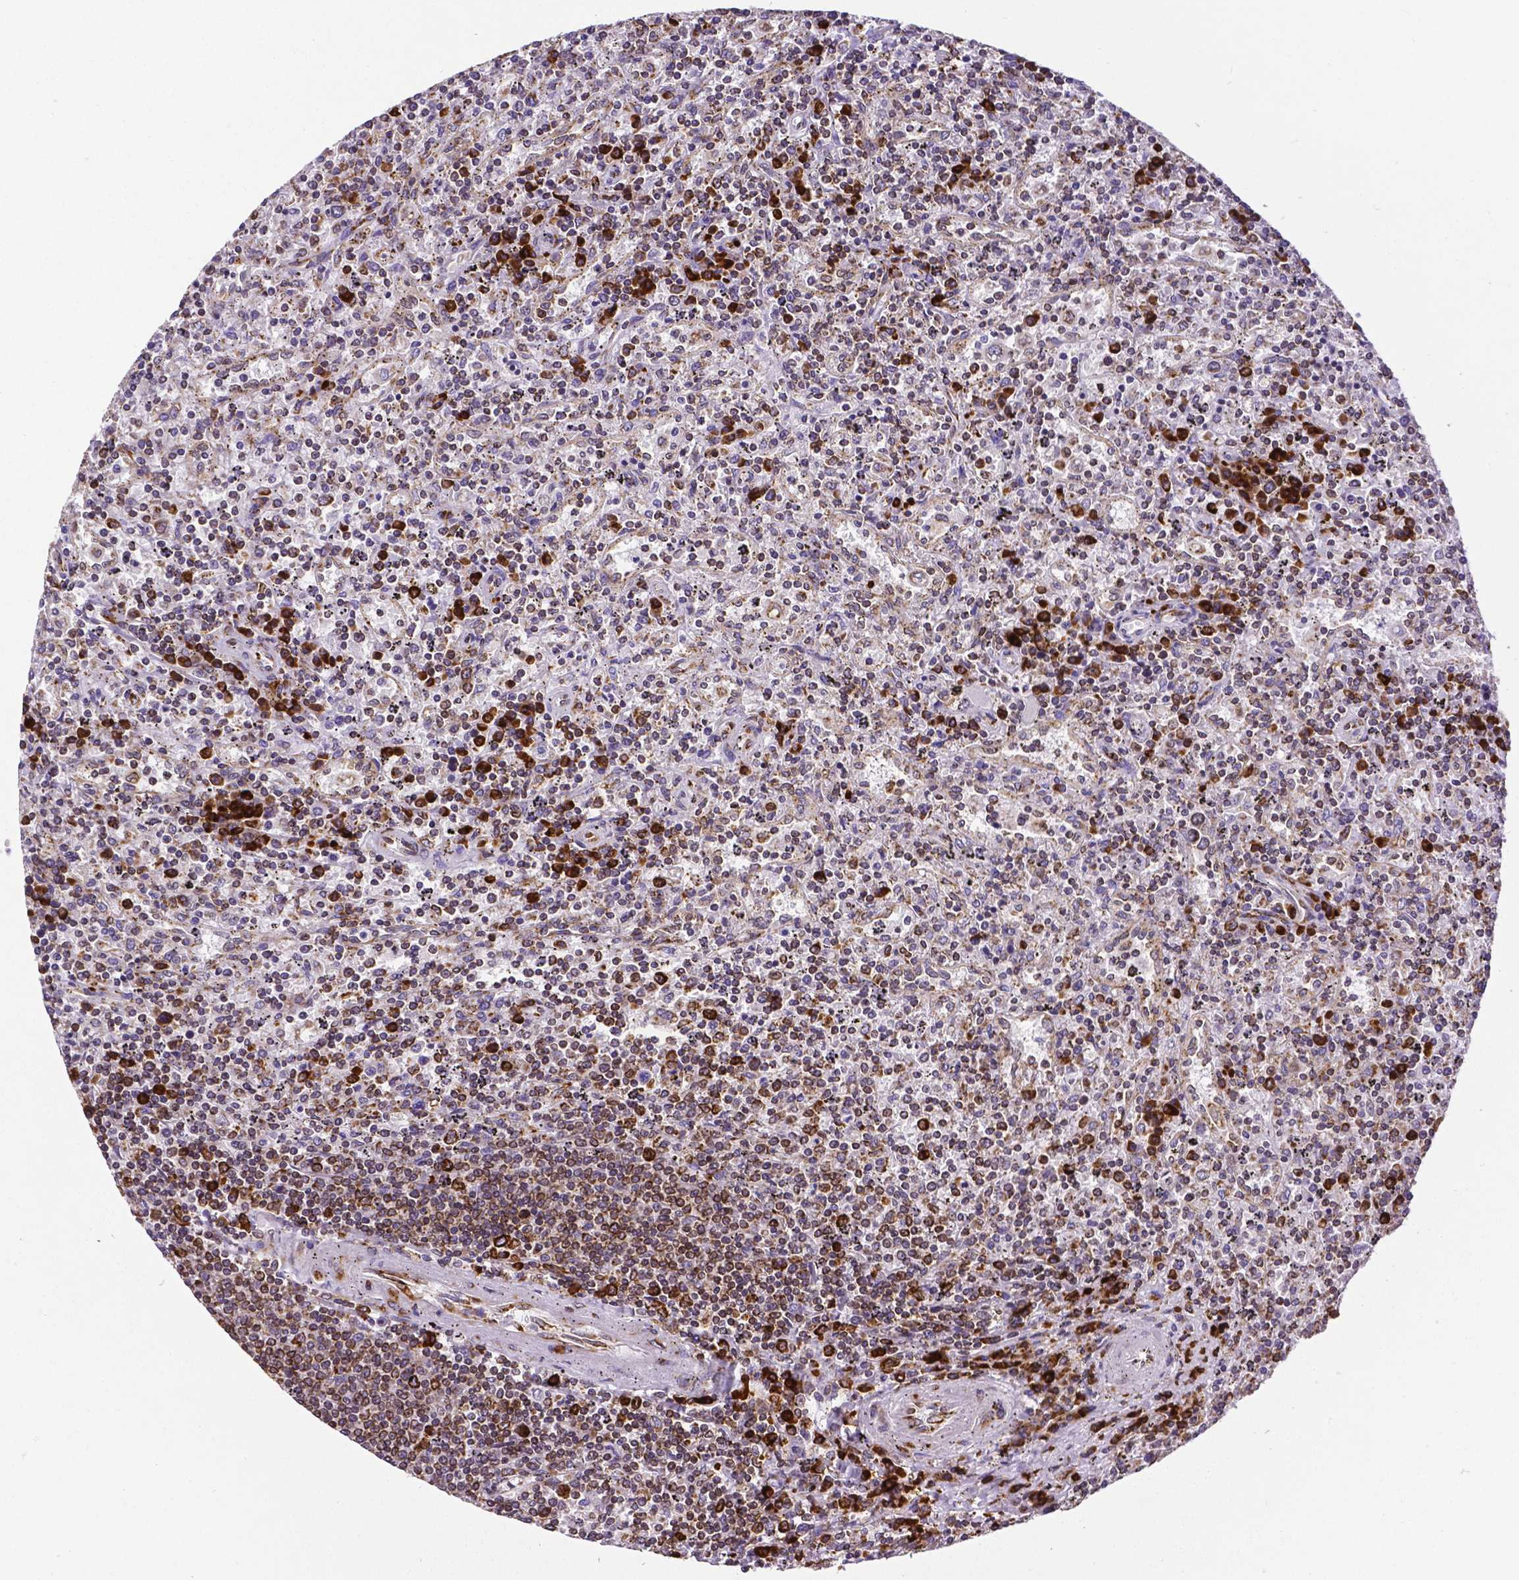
{"staining": {"intensity": "moderate", "quantity": "25%-75%", "location": "cytoplasmic/membranous"}, "tissue": "lymphoma", "cell_type": "Tumor cells", "image_type": "cancer", "snomed": [{"axis": "morphology", "description": "Malignant lymphoma, non-Hodgkin's type, Low grade"}, {"axis": "topography", "description": "Spleen"}], "caption": "High-power microscopy captured an IHC image of low-grade malignant lymphoma, non-Hodgkin's type, revealing moderate cytoplasmic/membranous positivity in approximately 25%-75% of tumor cells.", "gene": "MTDH", "patient": {"sex": "male", "age": 62}}